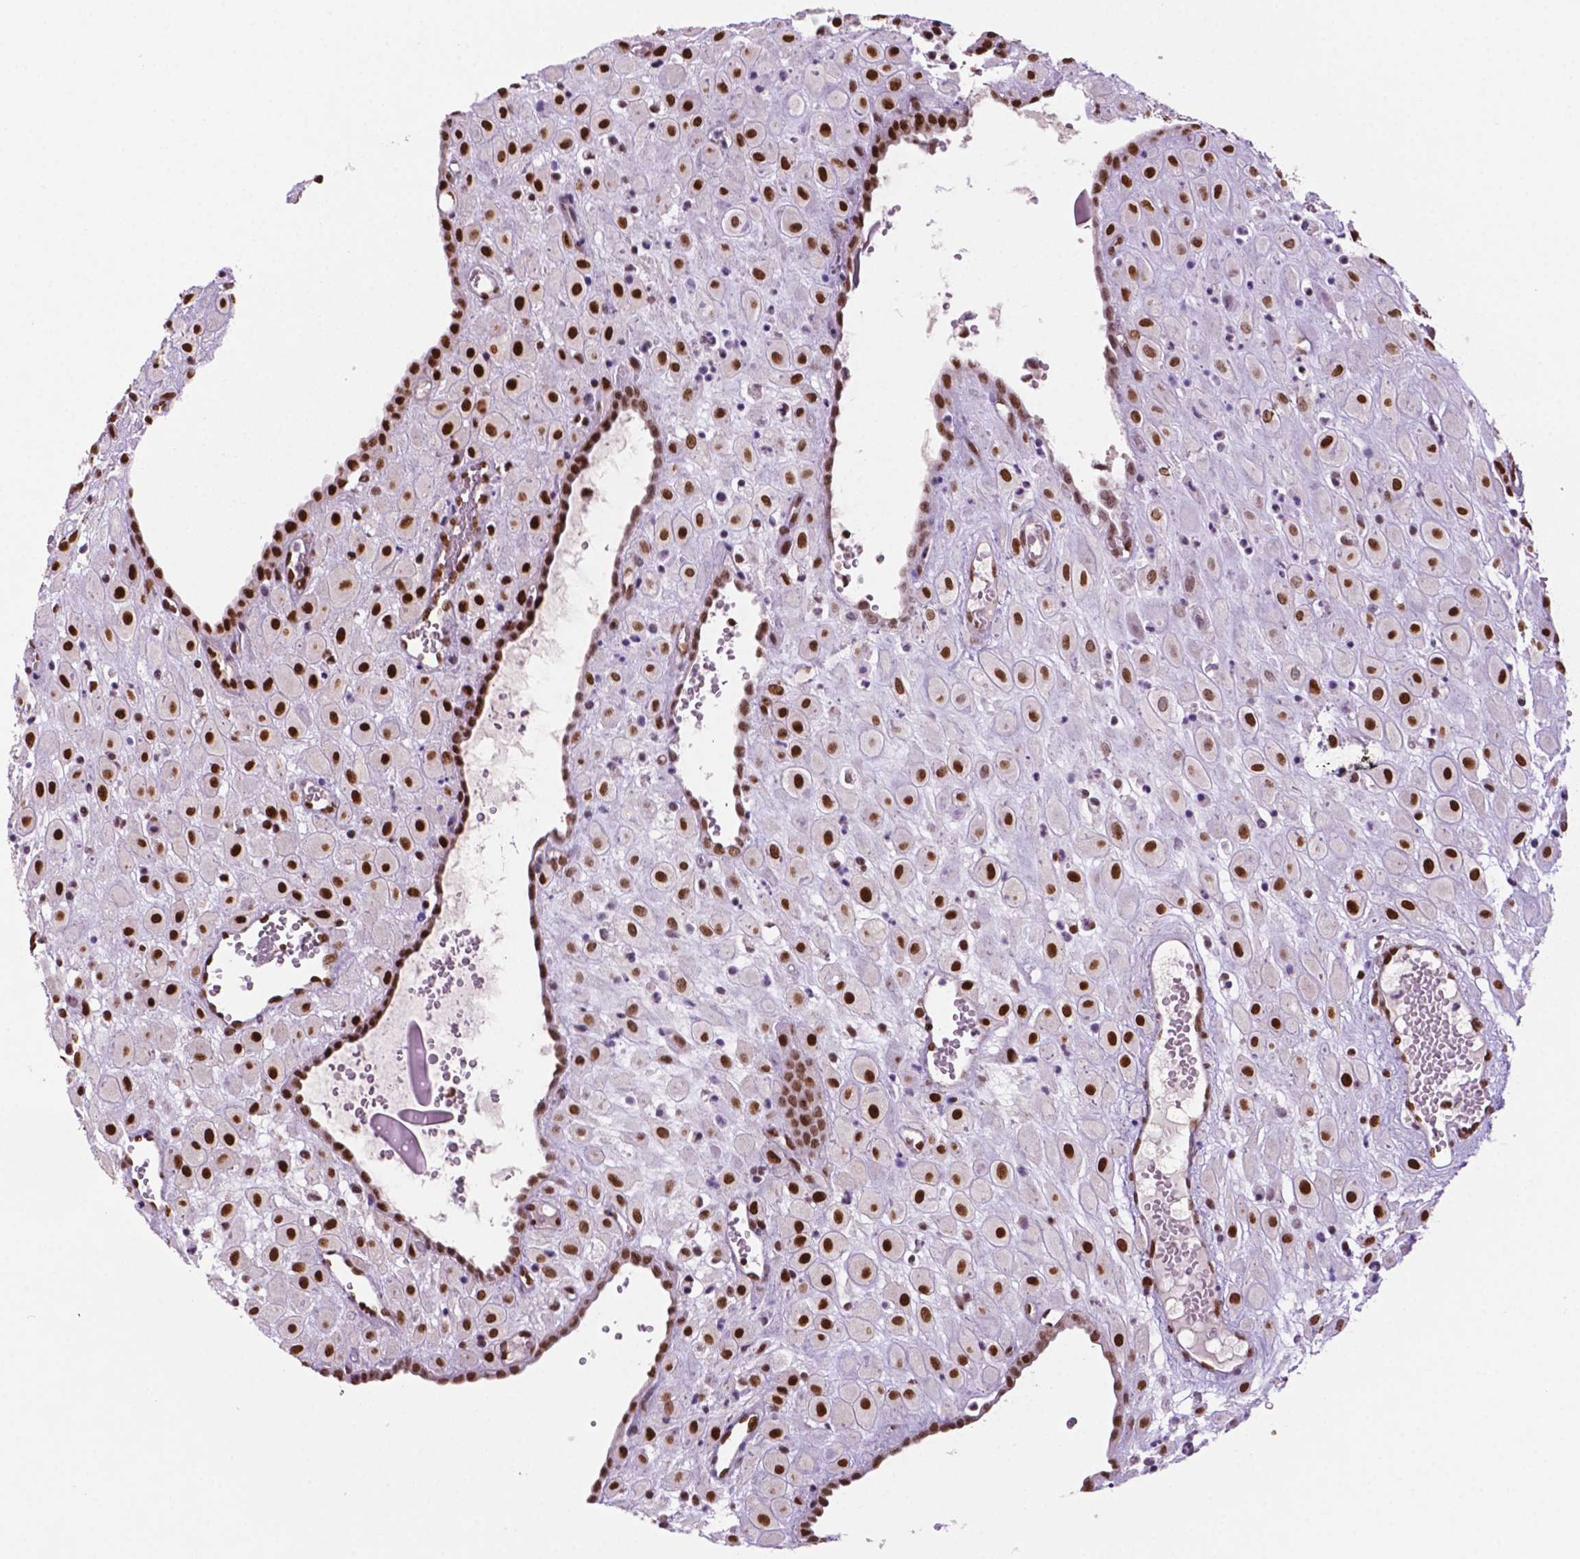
{"staining": {"intensity": "strong", "quantity": "25%-75%", "location": "nuclear"}, "tissue": "placenta", "cell_type": "Decidual cells", "image_type": "normal", "snomed": [{"axis": "morphology", "description": "Normal tissue, NOS"}, {"axis": "topography", "description": "Placenta"}], "caption": "DAB (3,3'-diaminobenzidine) immunohistochemical staining of benign human placenta exhibits strong nuclear protein staining in about 25%-75% of decidual cells.", "gene": "MLH1", "patient": {"sex": "female", "age": 24}}